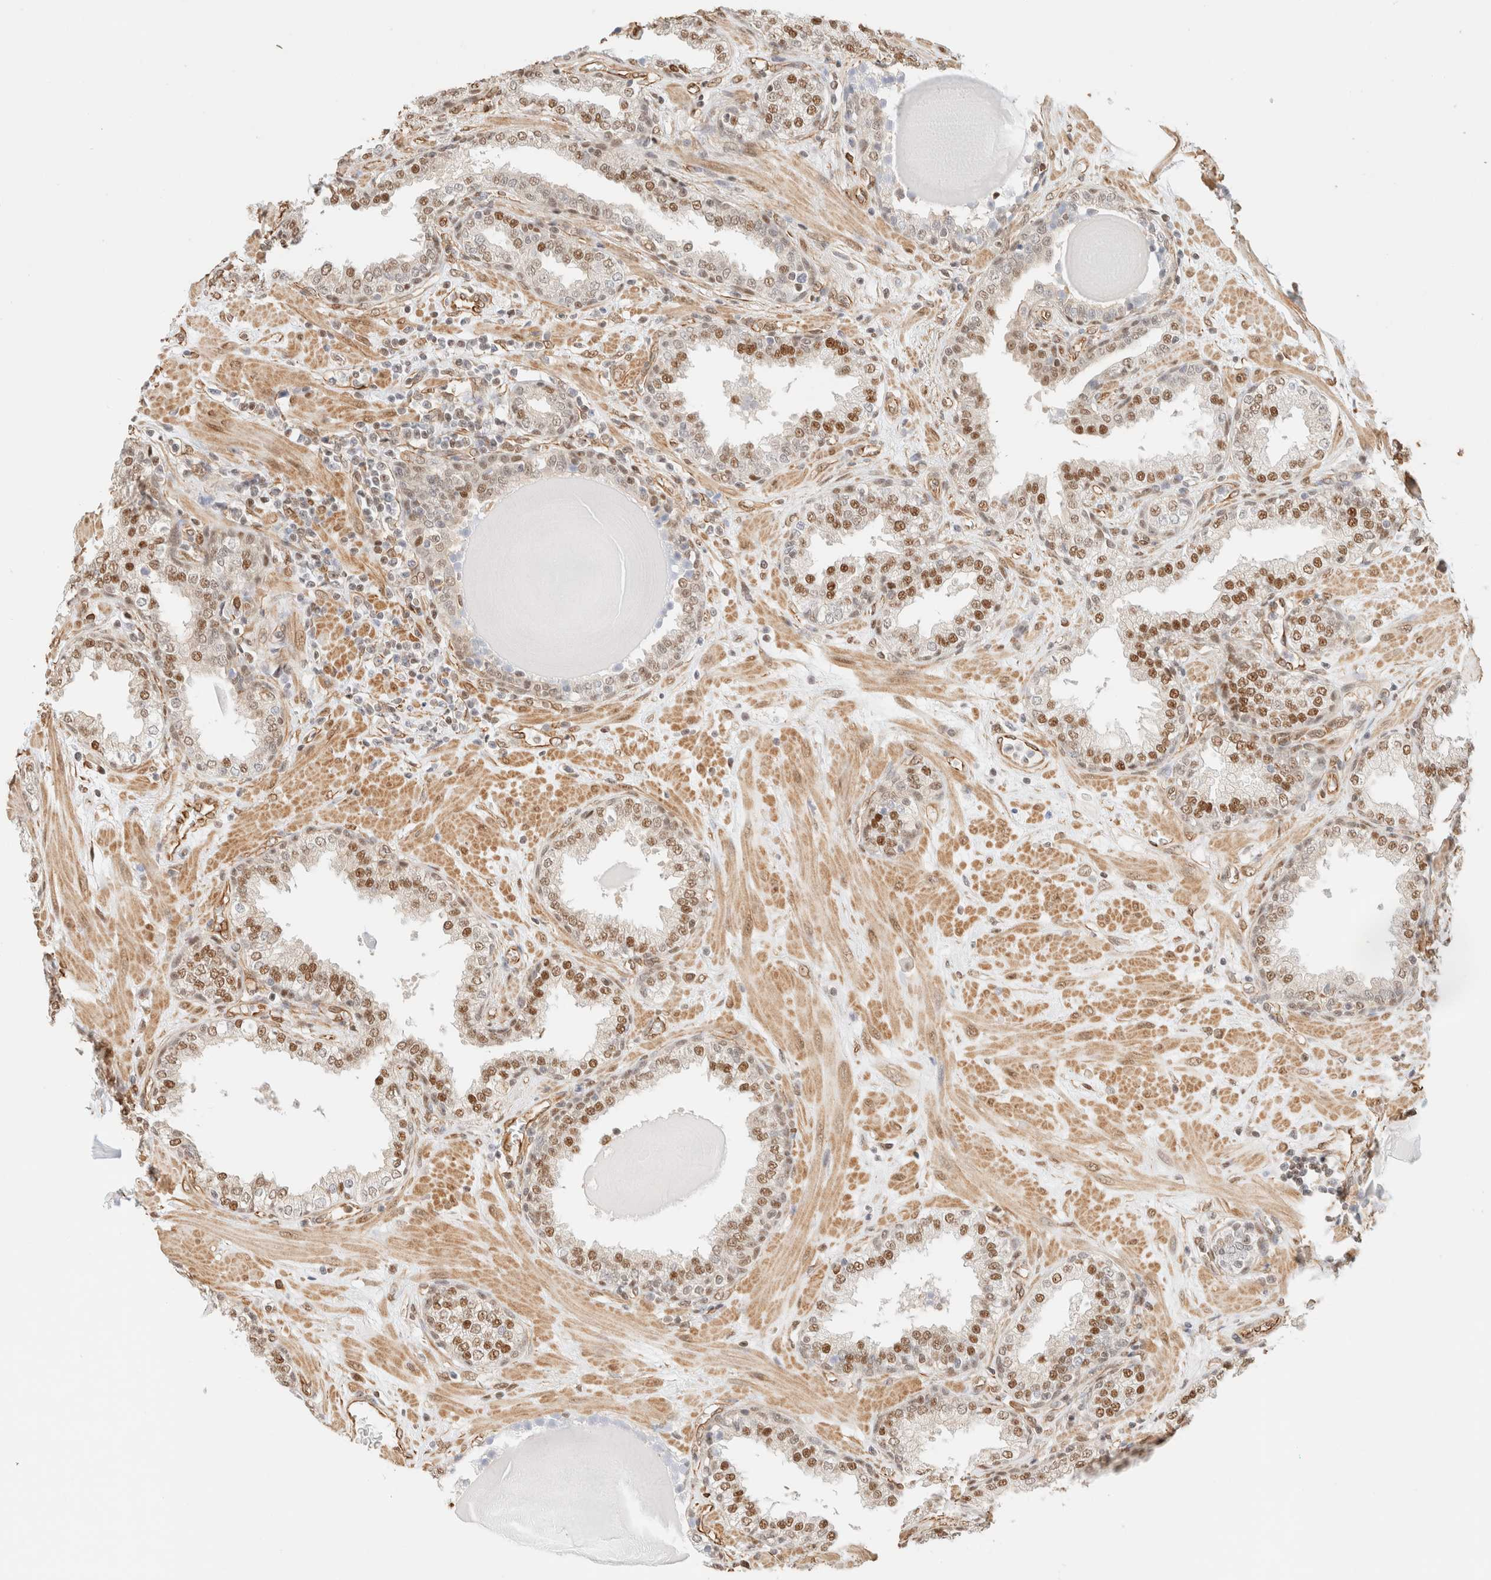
{"staining": {"intensity": "moderate", "quantity": ">75%", "location": "nuclear"}, "tissue": "prostate", "cell_type": "Glandular cells", "image_type": "normal", "snomed": [{"axis": "morphology", "description": "Normal tissue, NOS"}, {"axis": "topography", "description": "Prostate"}], "caption": "The micrograph exhibits immunohistochemical staining of benign prostate. There is moderate nuclear expression is appreciated in approximately >75% of glandular cells. The protein of interest is stained brown, and the nuclei are stained in blue (DAB (3,3'-diaminobenzidine) IHC with brightfield microscopy, high magnification).", "gene": "ARID5A", "patient": {"sex": "male", "age": 51}}